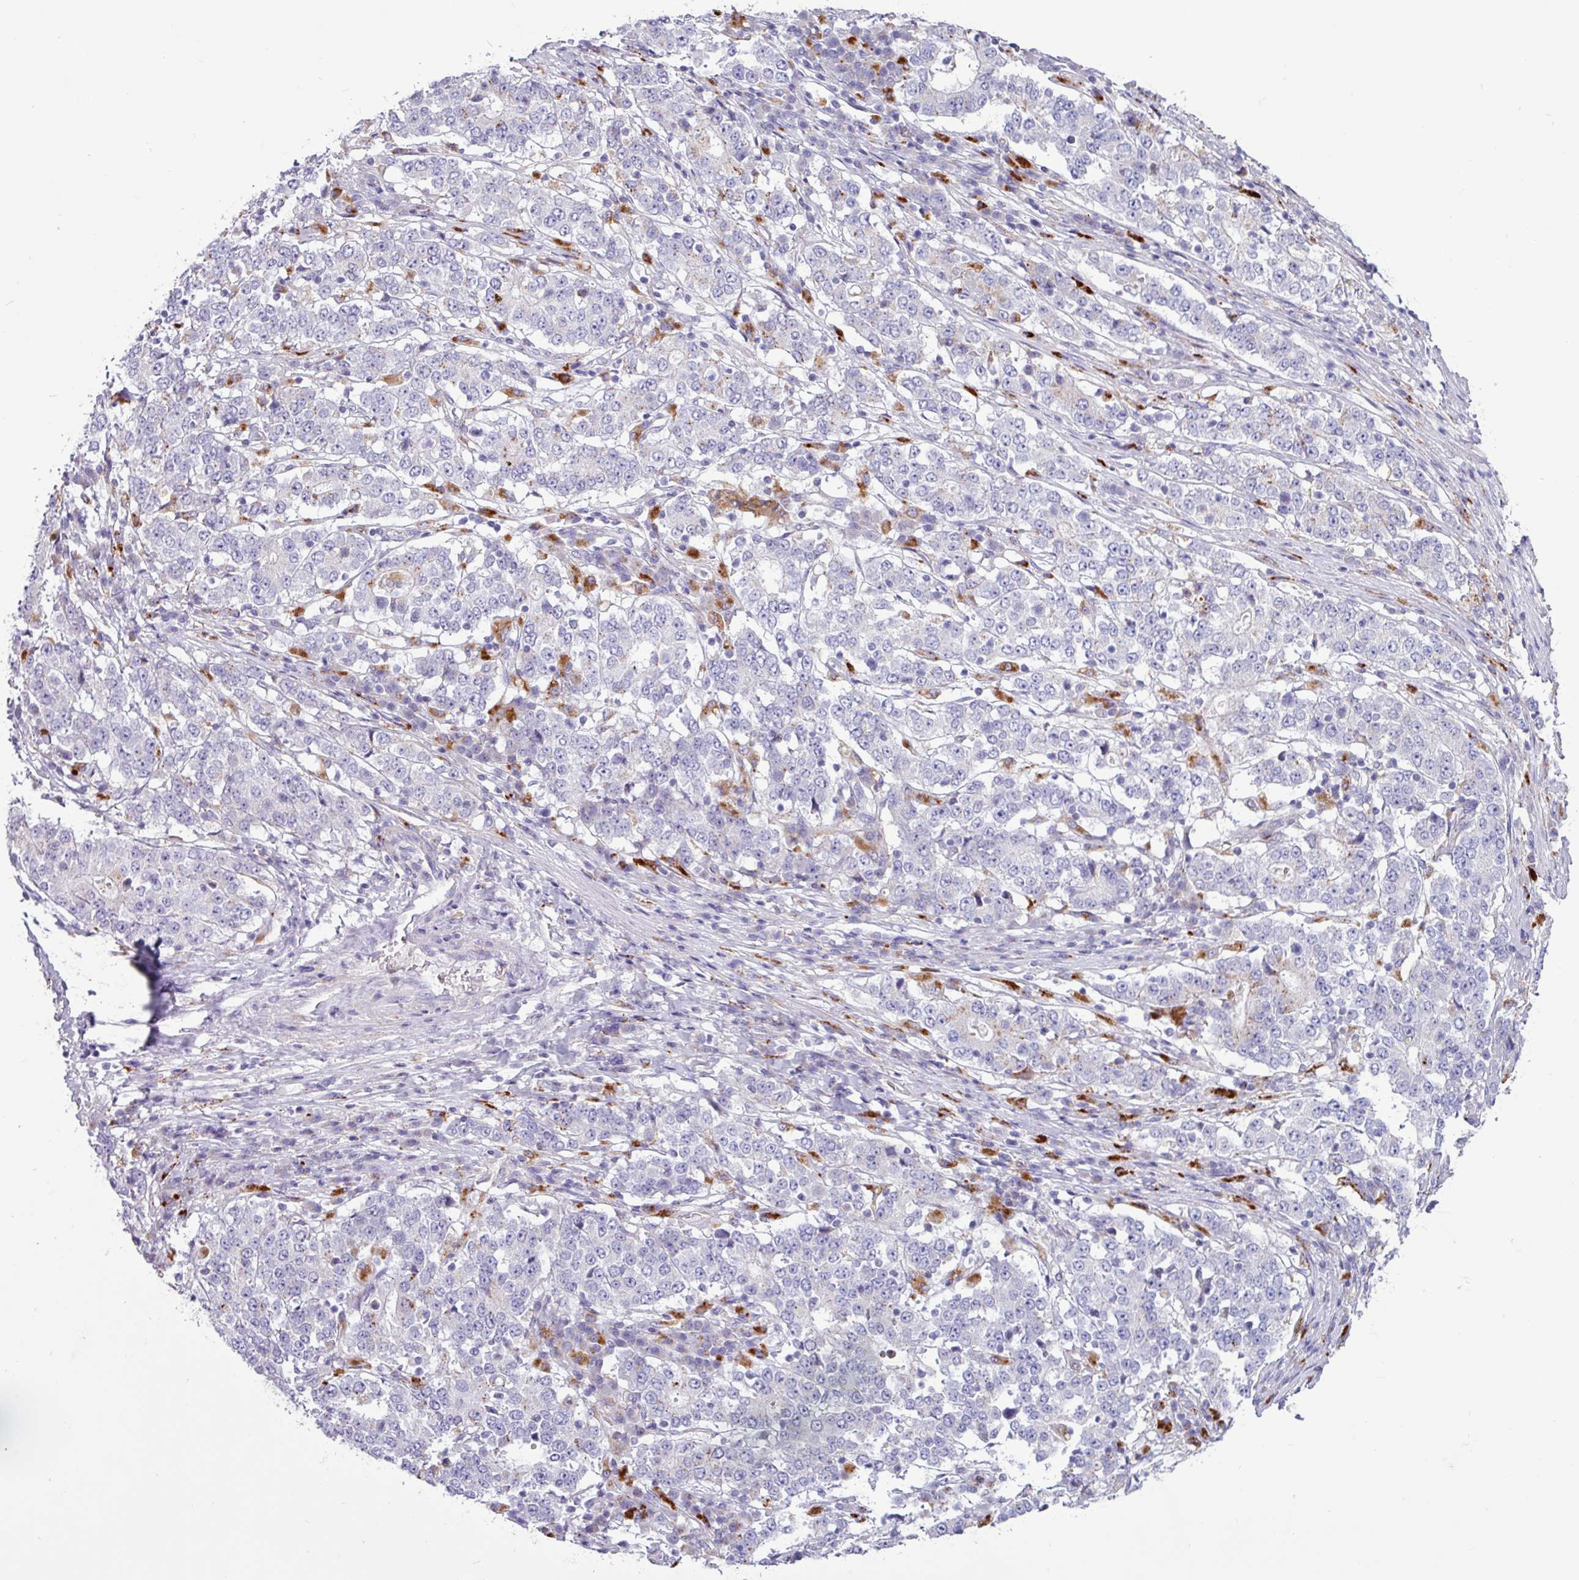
{"staining": {"intensity": "negative", "quantity": "none", "location": "none"}, "tissue": "stomach cancer", "cell_type": "Tumor cells", "image_type": "cancer", "snomed": [{"axis": "morphology", "description": "Adenocarcinoma, NOS"}, {"axis": "topography", "description": "Stomach"}], "caption": "This is an immunohistochemistry (IHC) micrograph of stomach adenocarcinoma. There is no expression in tumor cells.", "gene": "AMIGO2", "patient": {"sex": "male", "age": 59}}